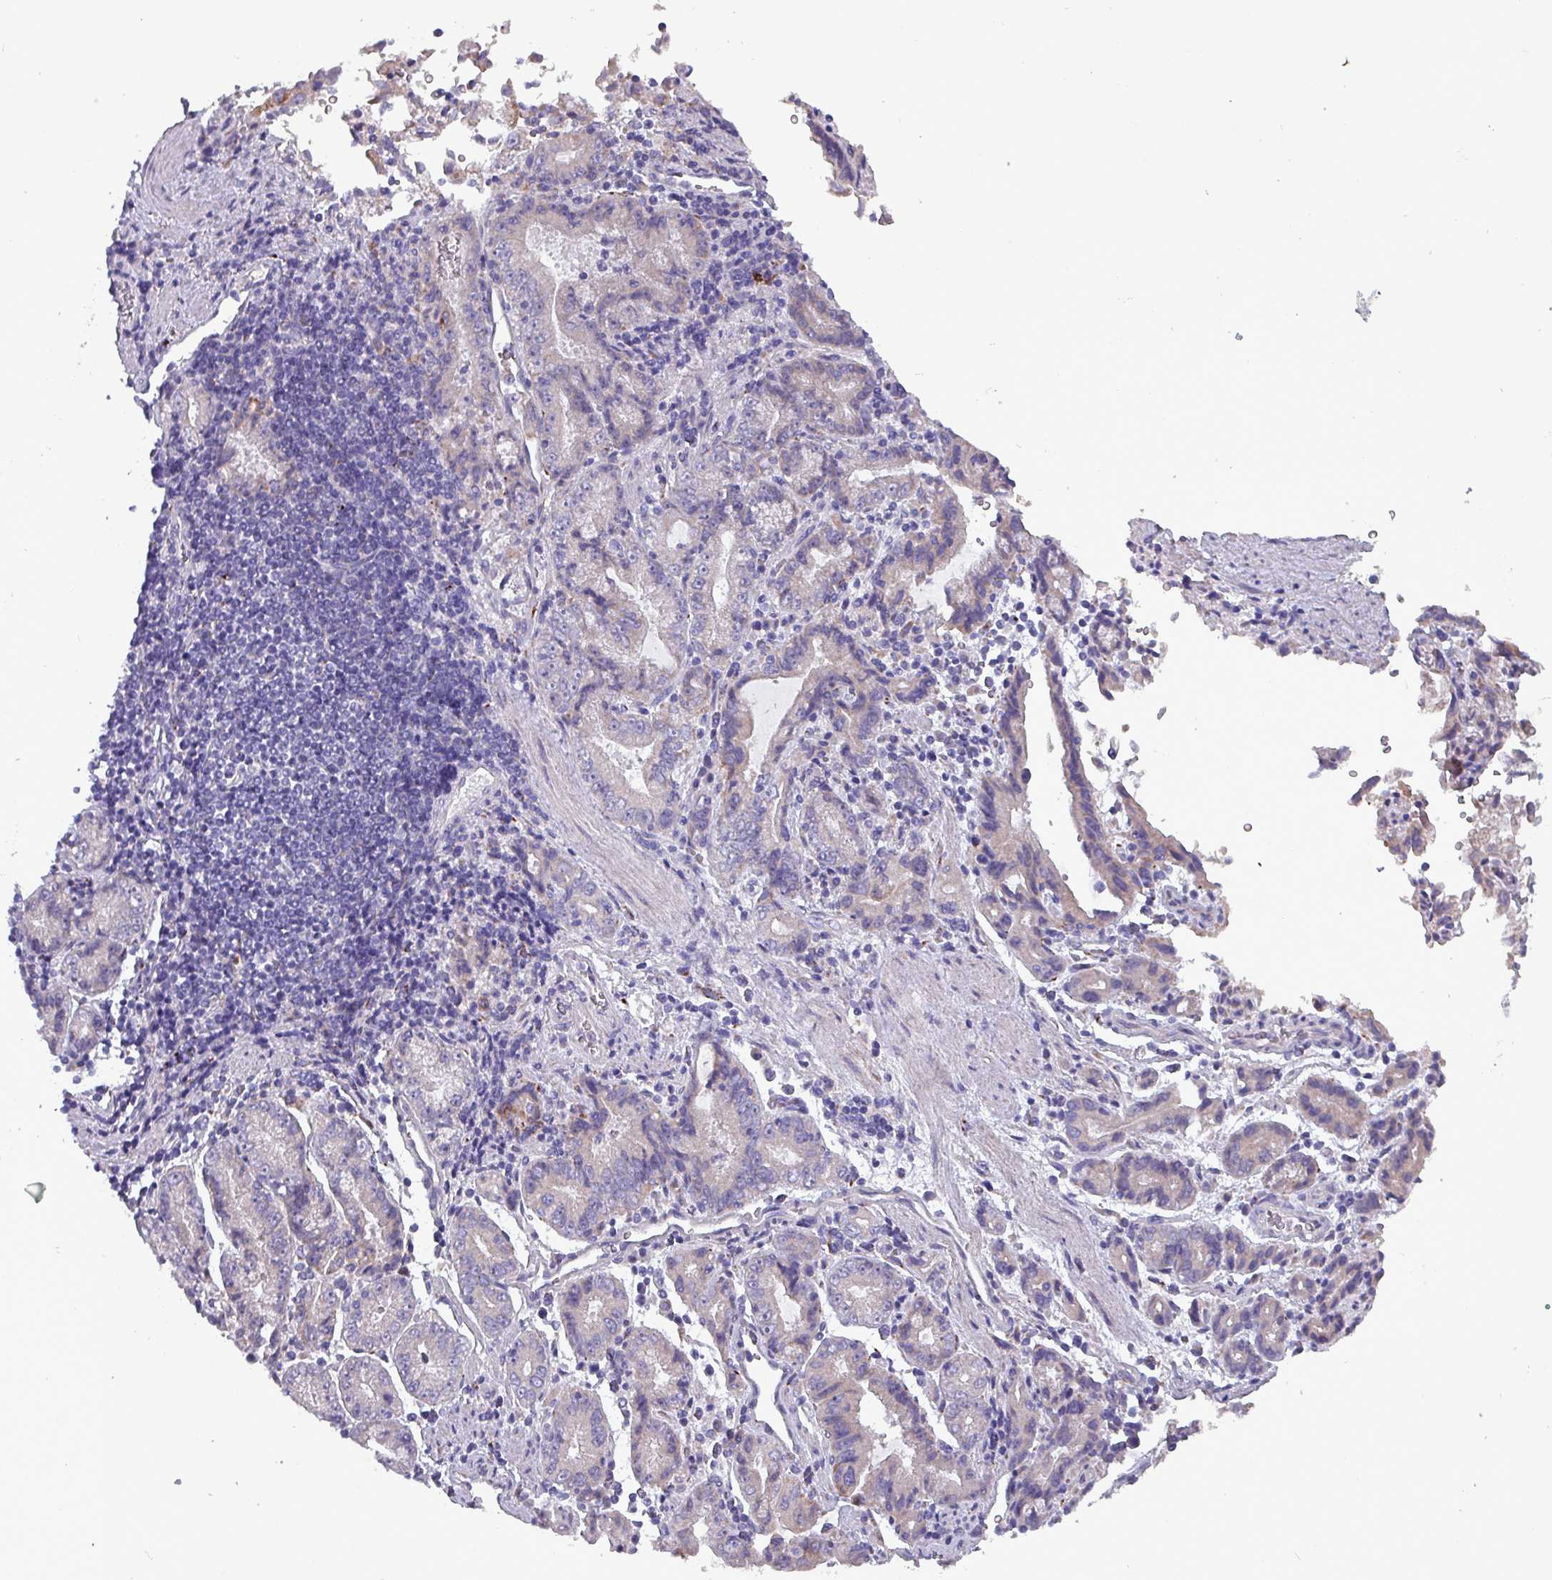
{"staining": {"intensity": "weak", "quantity": "<25%", "location": "cytoplasmic/membranous"}, "tissue": "stomach cancer", "cell_type": "Tumor cells", "image_type": "cancer", "snomed": [{"axis": "morphology", "description": "Adenocarcinoma, NOS"}, {"axis": "topography", "description": "Stomach"}], "caption": "The image shows no significant positivity in tumor cells of stomach cancer (adenocarcinoma).", "gene": "HSD3B7", "patient": {"sex": "male", "age": 62}}